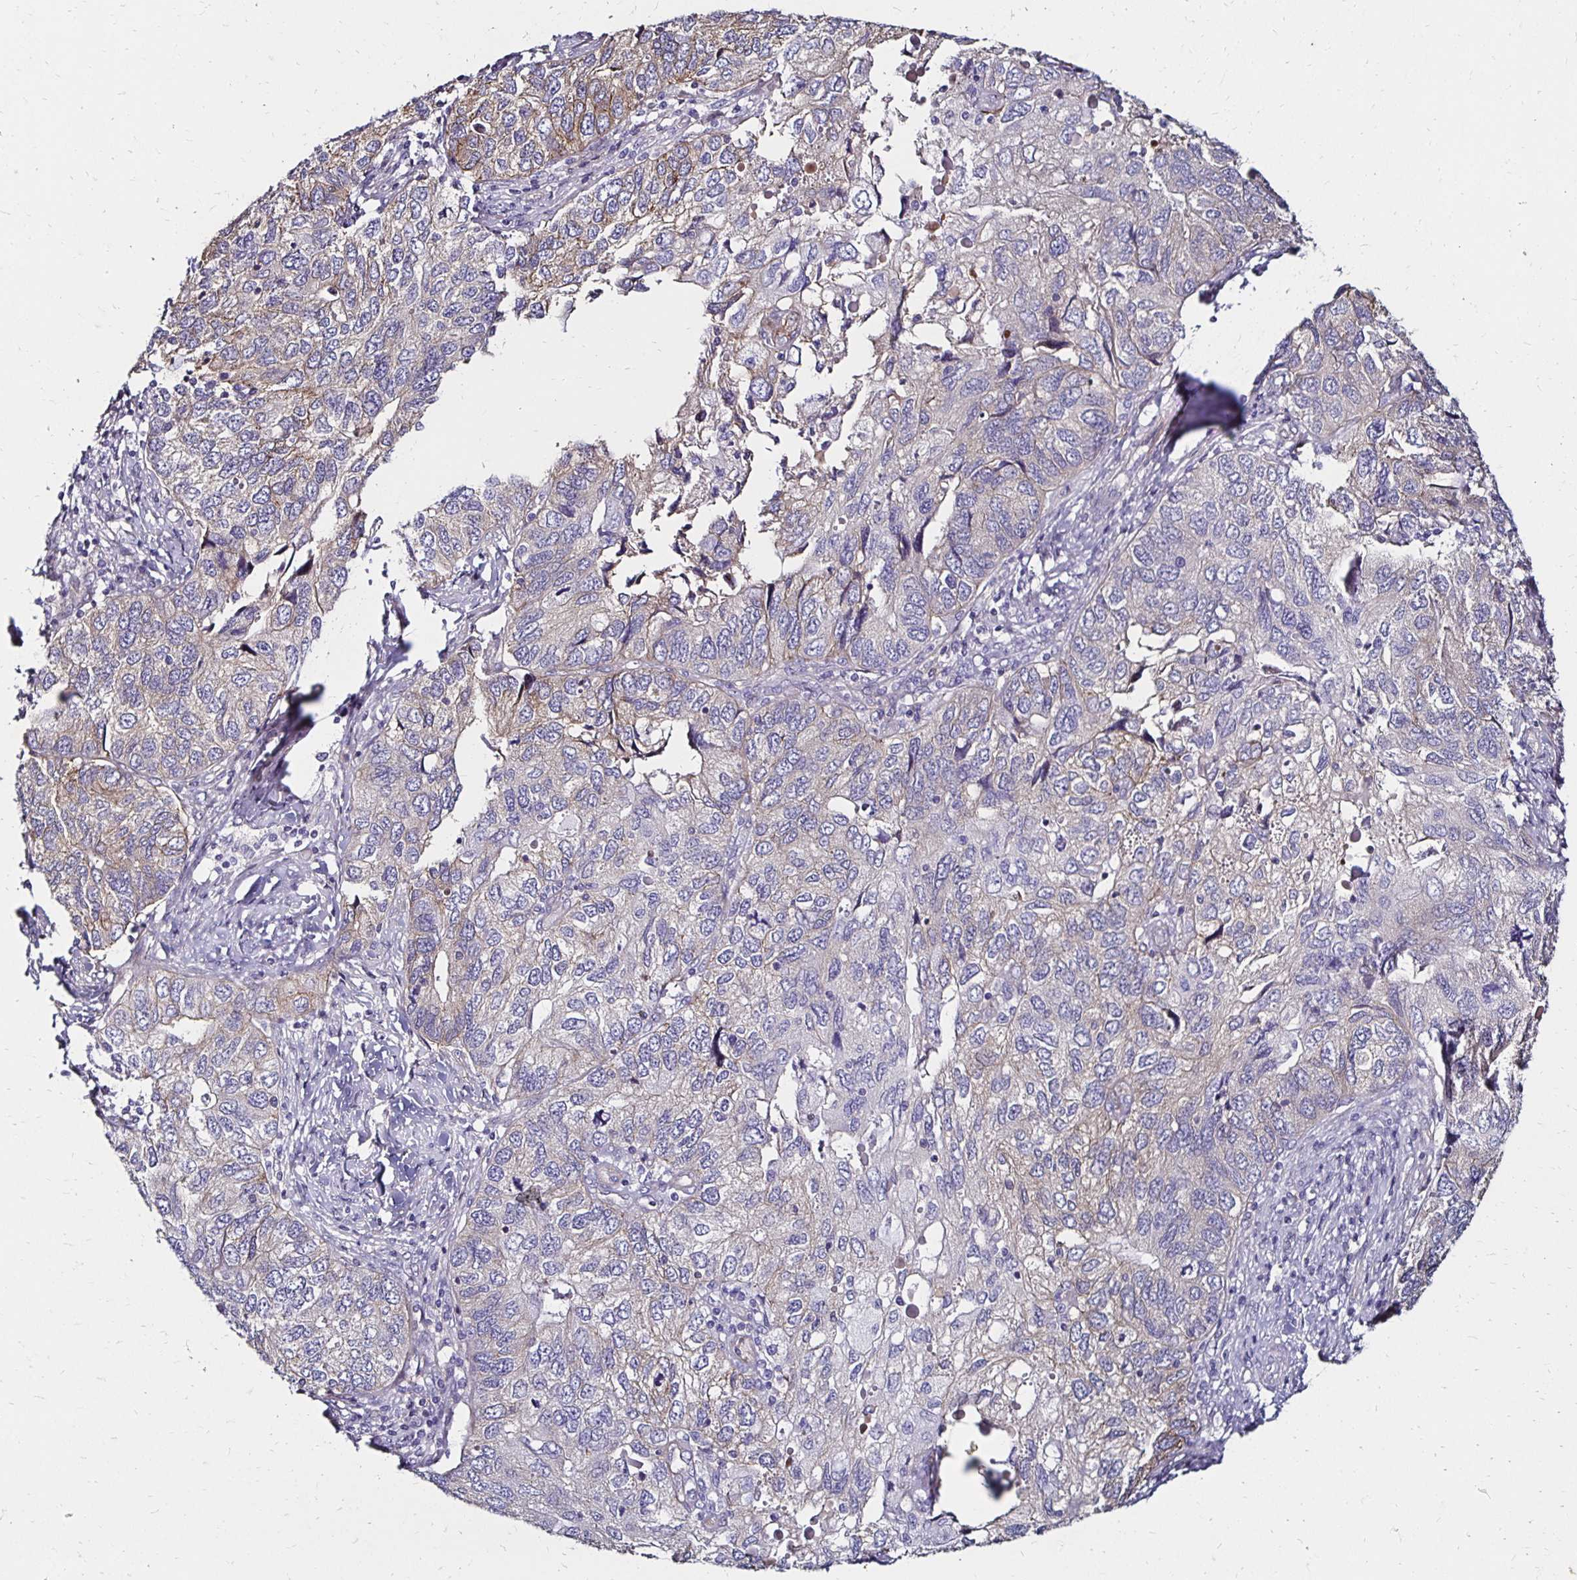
{"staining": {"intensity": "weak", "quantity": "<25%", "location": "cytoplasmic/membranous"}, "tissue": "endometrial cancer", "cell_type": "Tumor cells", "image_type": "cancer", "snomed": [{"axis": "morphology", "description": "Carcinoma, NOS"}, {"axis": "topography", "description": "Uterus"}], "caption": "An image of human endometrial cancer is negative for staining in tumor cells. (Brightfield microscopy of DAB (3,3'-diaminobenzidine) immunohistochemistry (IHC) at high magnification).", "gene": "ITGB1", "patient": {"sex": "female", "age": 76}}